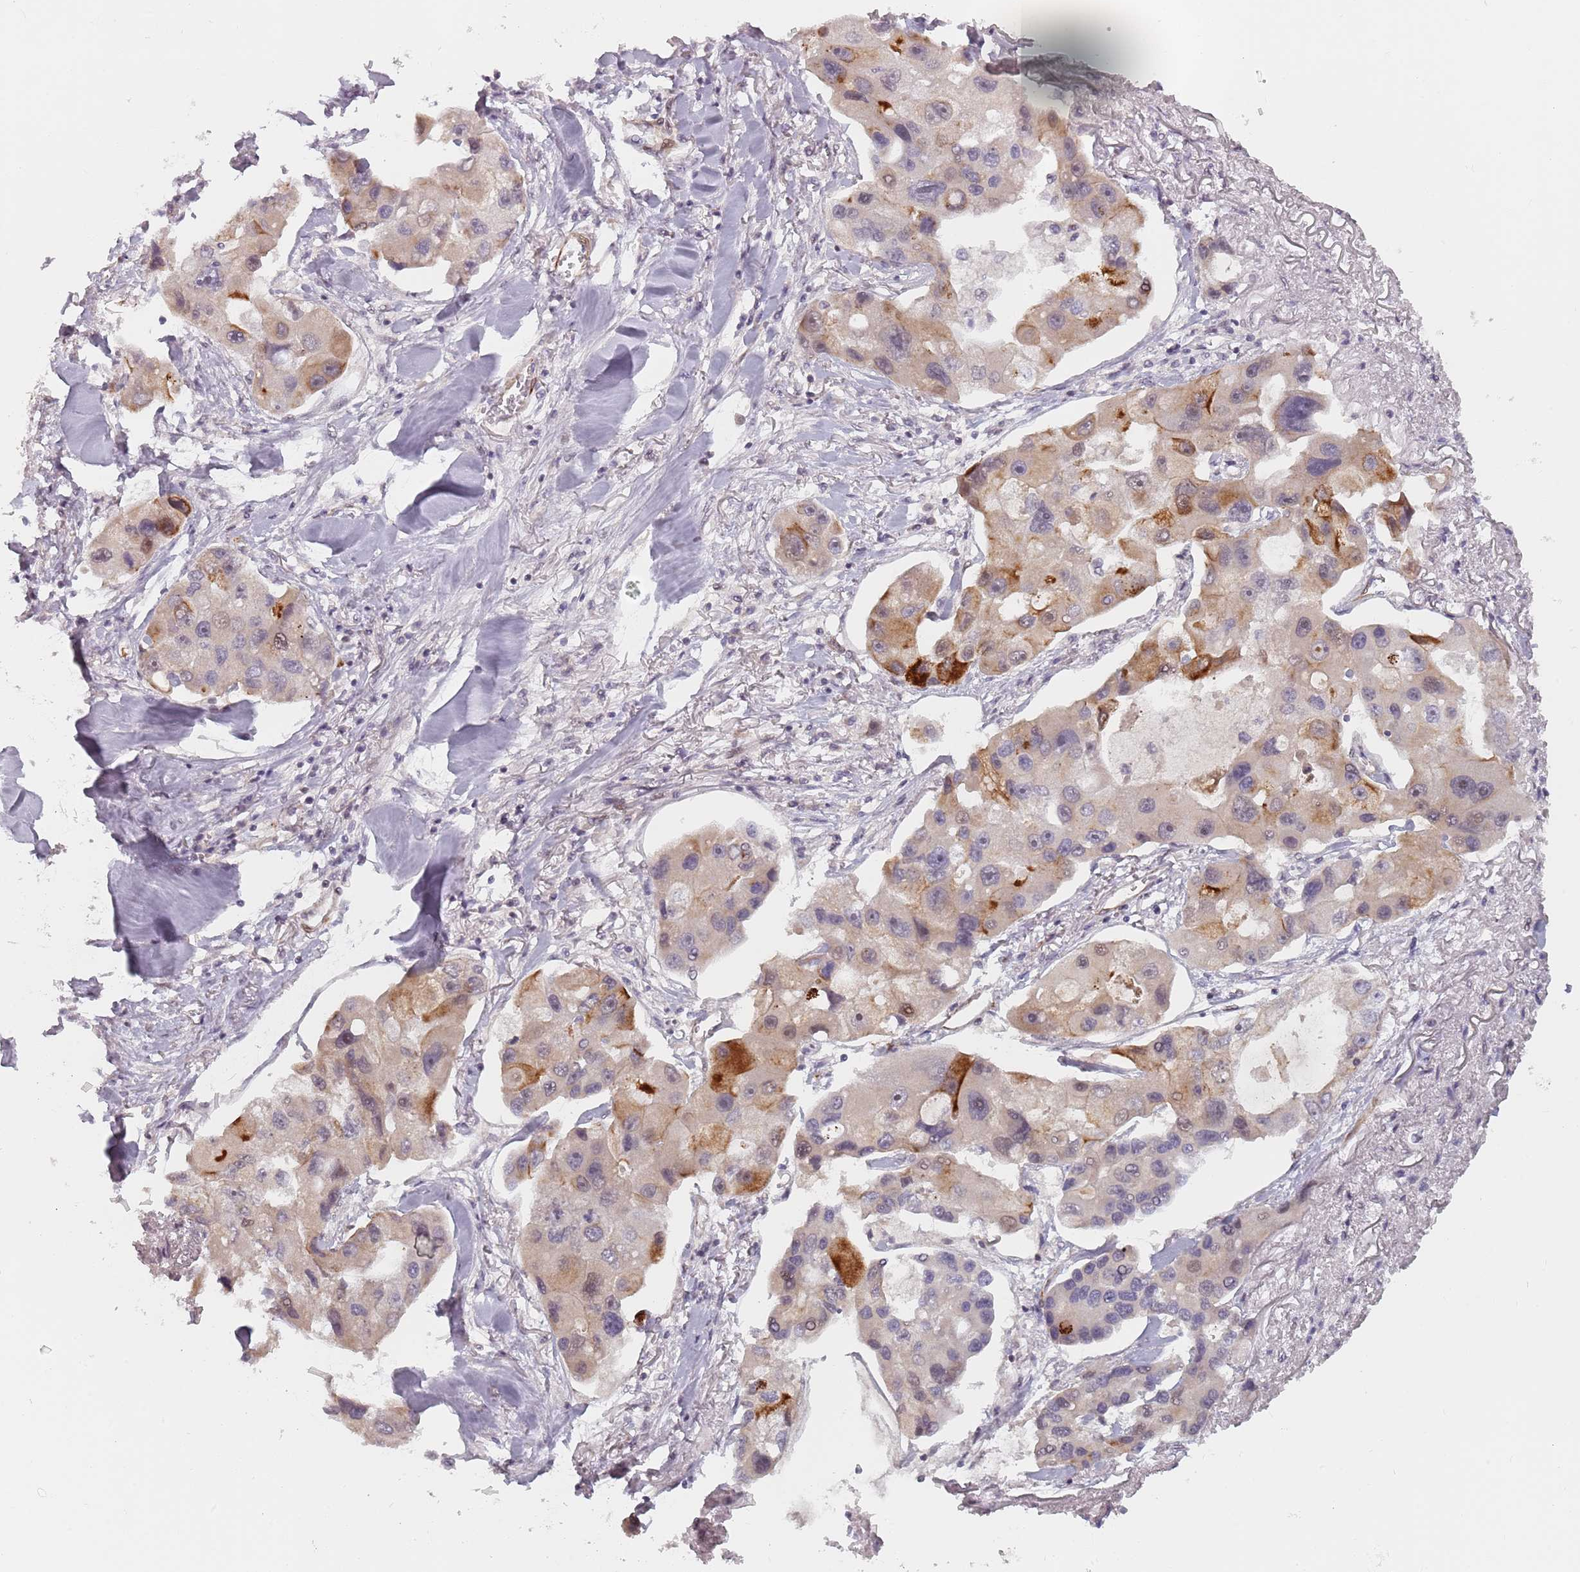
{"staining": {"intensity": "strong", "quantity": "<25%", "location": "cytoplasmic/membranous"}, "tissue": "lung cancer", "cell_type": "Tumor cells", "image_type": "cancer", "snomed": [{"axis": "morphology", "description": "Adenocarcinoma, NOS"}, {"axis": "topography", "description": "Lung"}], "caption": "A medium amount of strong cytoplasmic/membranous expression is appreciated in approximately <25% of tumor cells in lung adenocarcinoma tissue.", "gene": "RPS6KA2", "patient": {"sex": "female", "age": 54}}